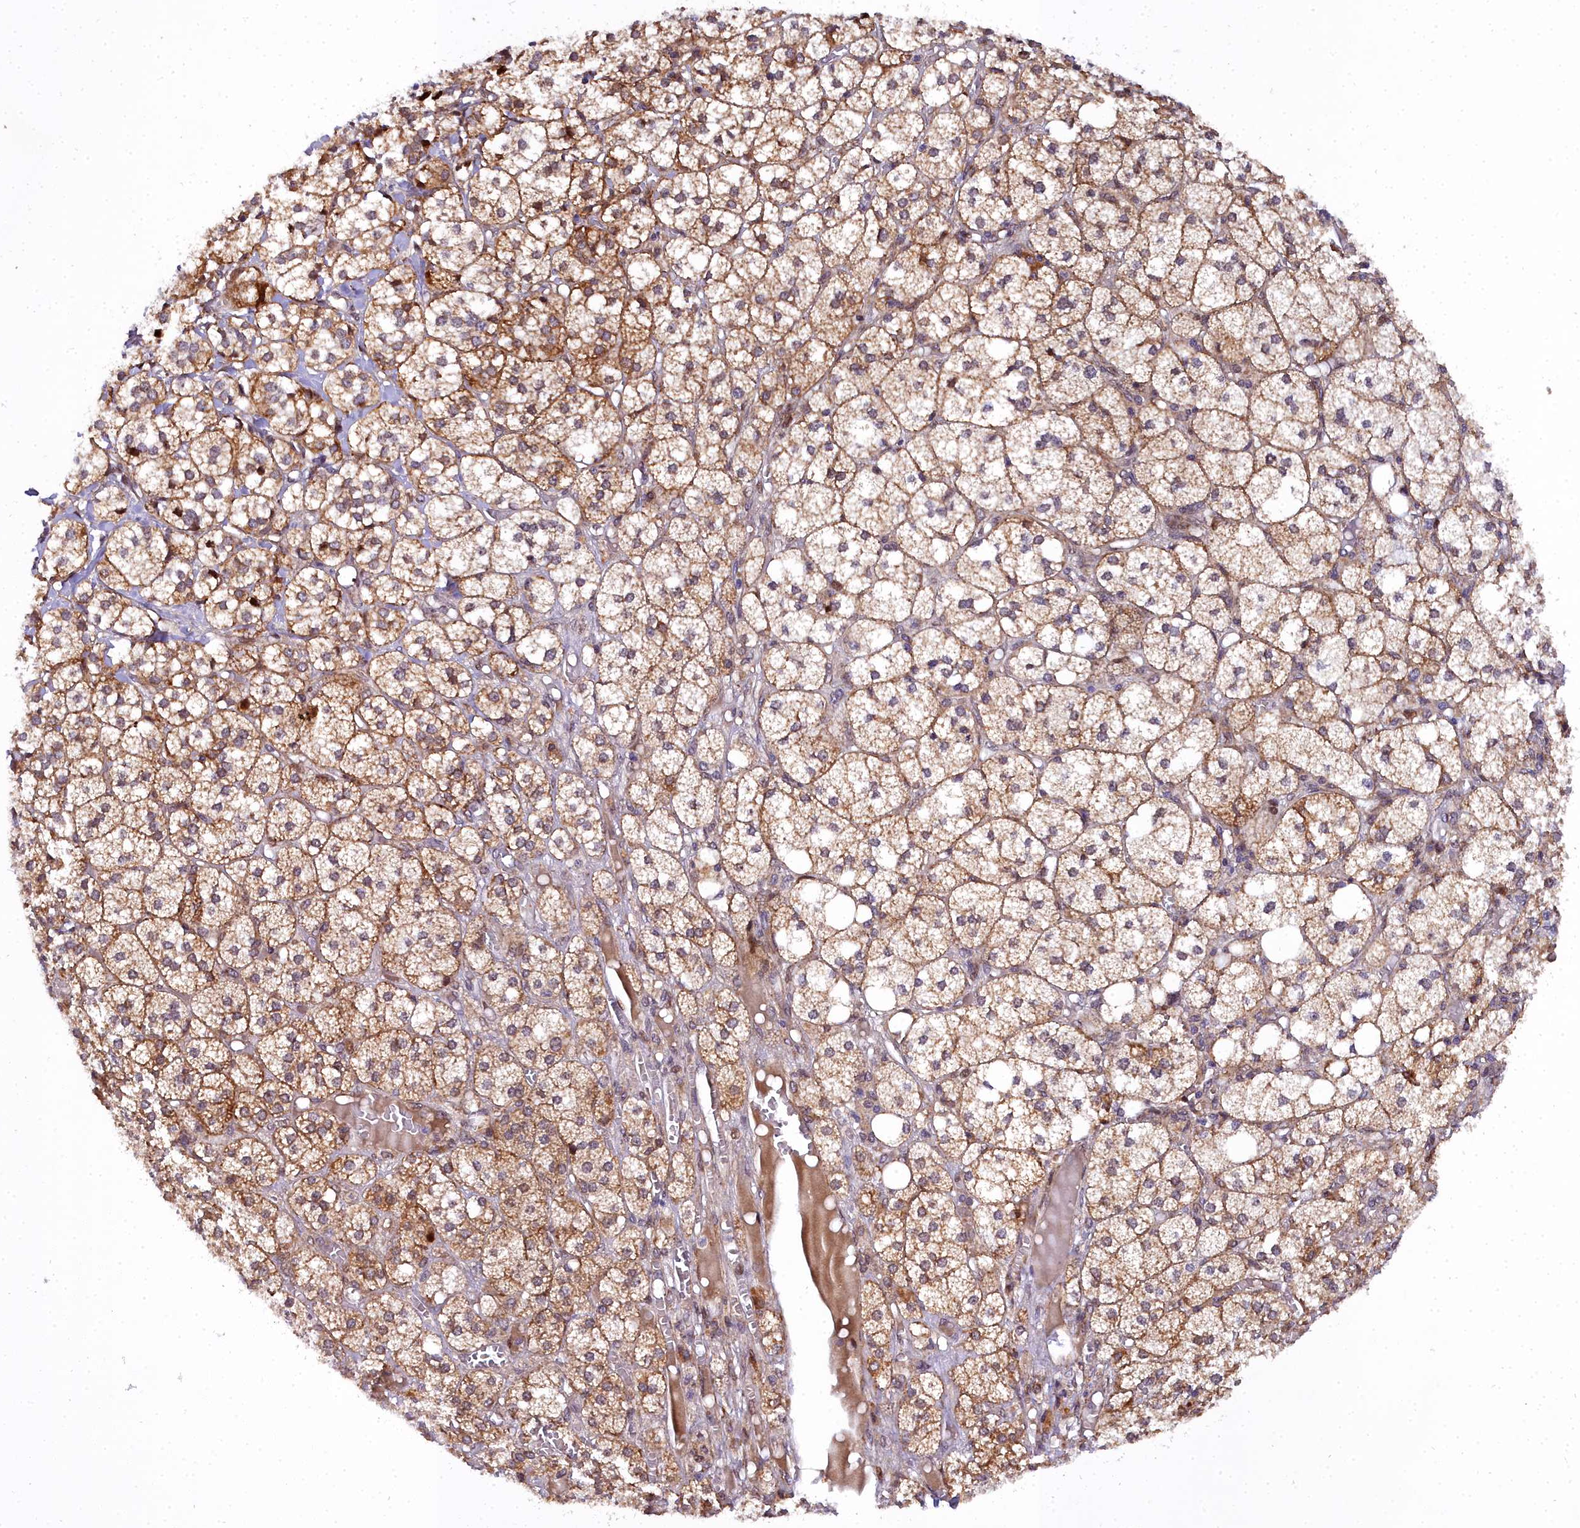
{"staining": {"intensity": "strong", "quantity": "25%-75%", "location": "cytoplasmic/membranous,nuclear"}, "tissue": "adrenal gland", "cell_type": "Glandular cells", "image_type": "normal", "snomed": [{"axis": "morphology", "description": "Normal tissue, NOS"}, {"axis": "topography", "description": "Adrenal gland"}], "caption": "DAB (3,3'-diaminobenzidine) immunohistochemical staining of normal adrenal gland exhibits strong cytoplasmic/membranous,nuclear protein expression in about 25%-75% of glandular cells.", "gene": "MRPS11", "patient": {"sex": "female", "age": 61}}